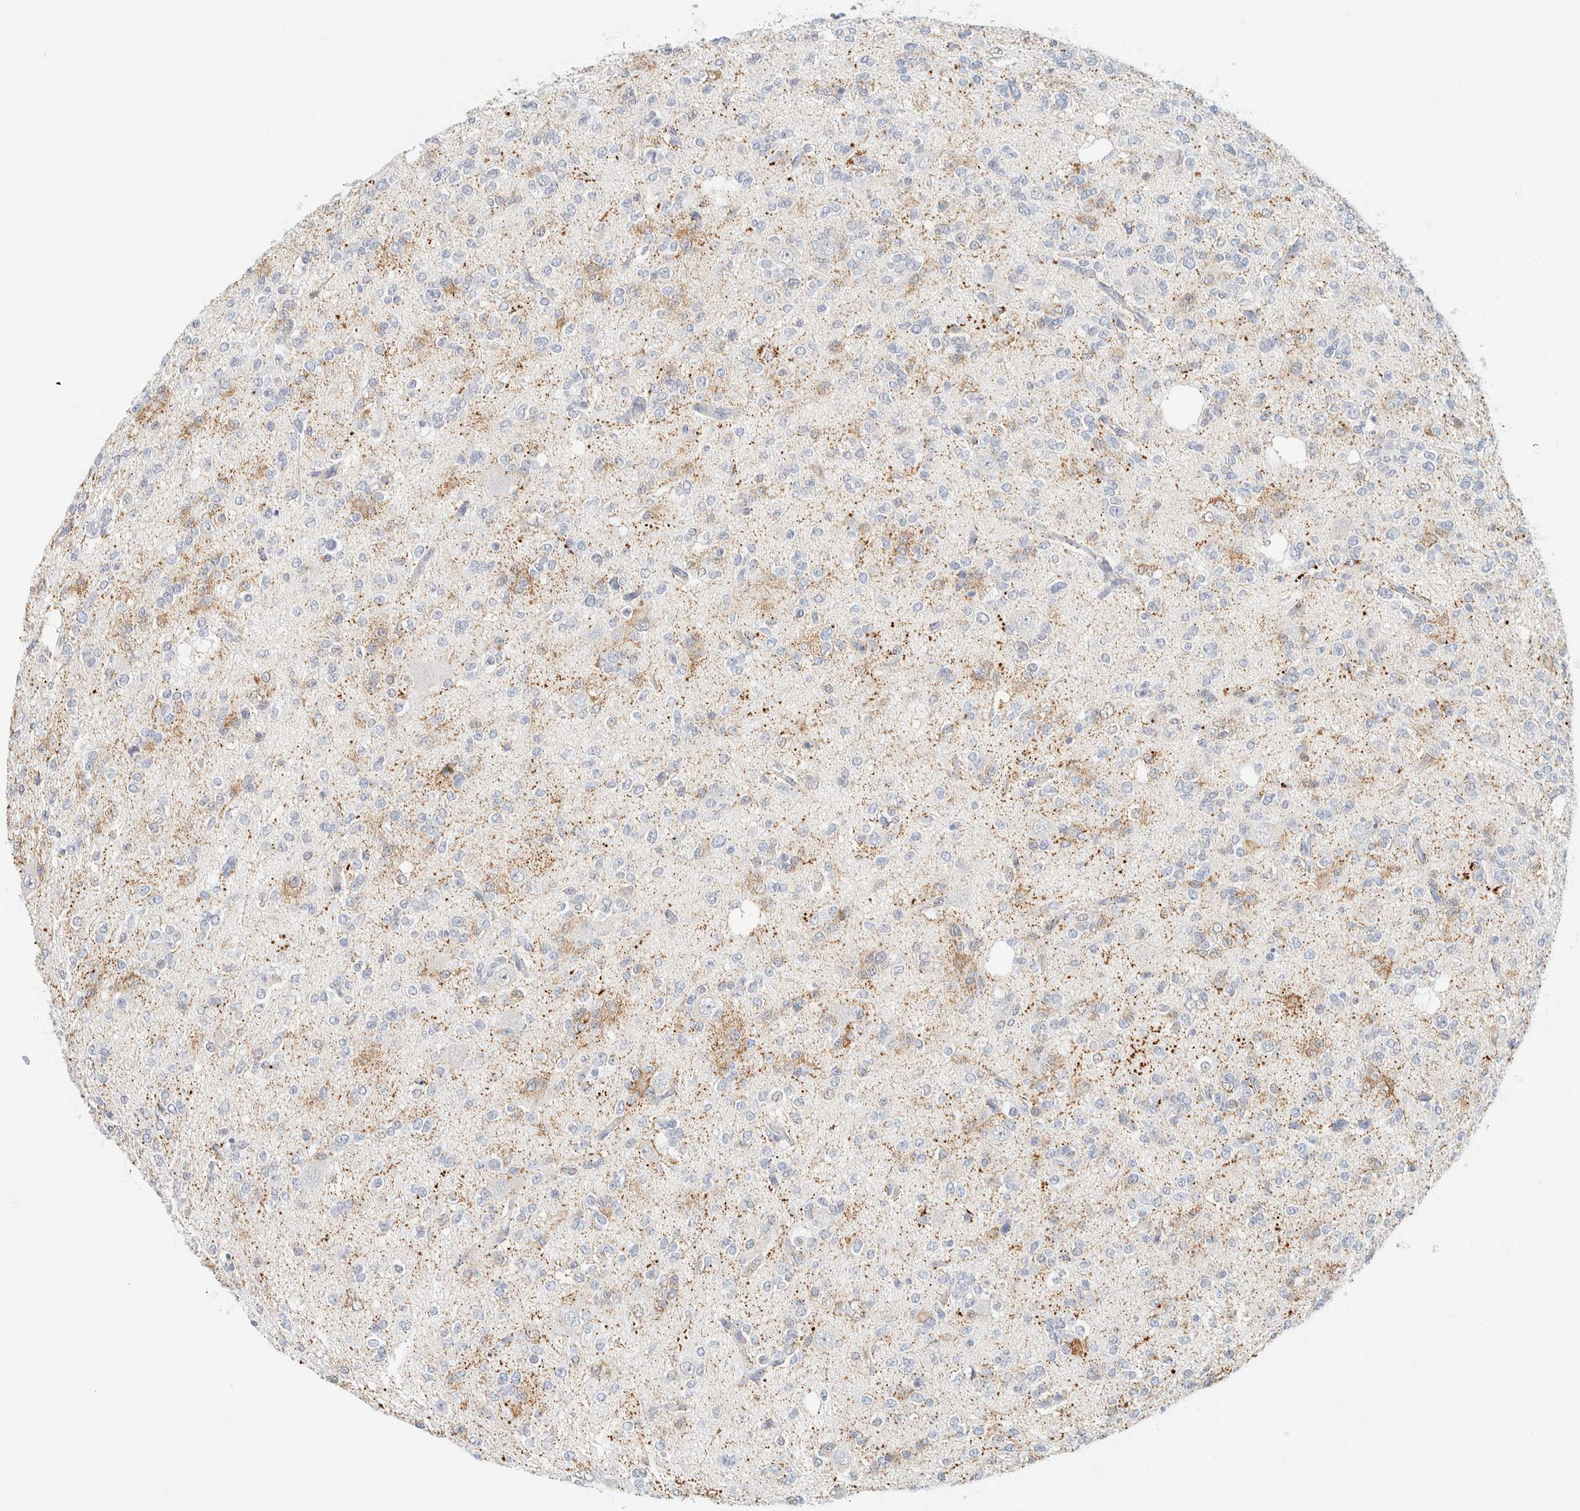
{"staining": {"intensity": "weak", "quantity": "<25%", "location": "cytoplasmic/membranous"}, "tissue": "glioma", "cell_type": "Tumor cells", "image_type": "cancer", "snomed": [{"axis": "morphology", "description": "Glioma, malignant, Low grade"}, {"axis": "topography", "description": "Brain"}], "caption": "Immunohistochemistry (IHC) photomicrograph of glioma stained for a protein (brown), which displays no staining in tumor cells. (DAB immunohistochemistry (IHC) visualized using brightfield microscopy, high magnification).", "gene": "KRT20", "patient": {"sex": "male", "age": 38}}